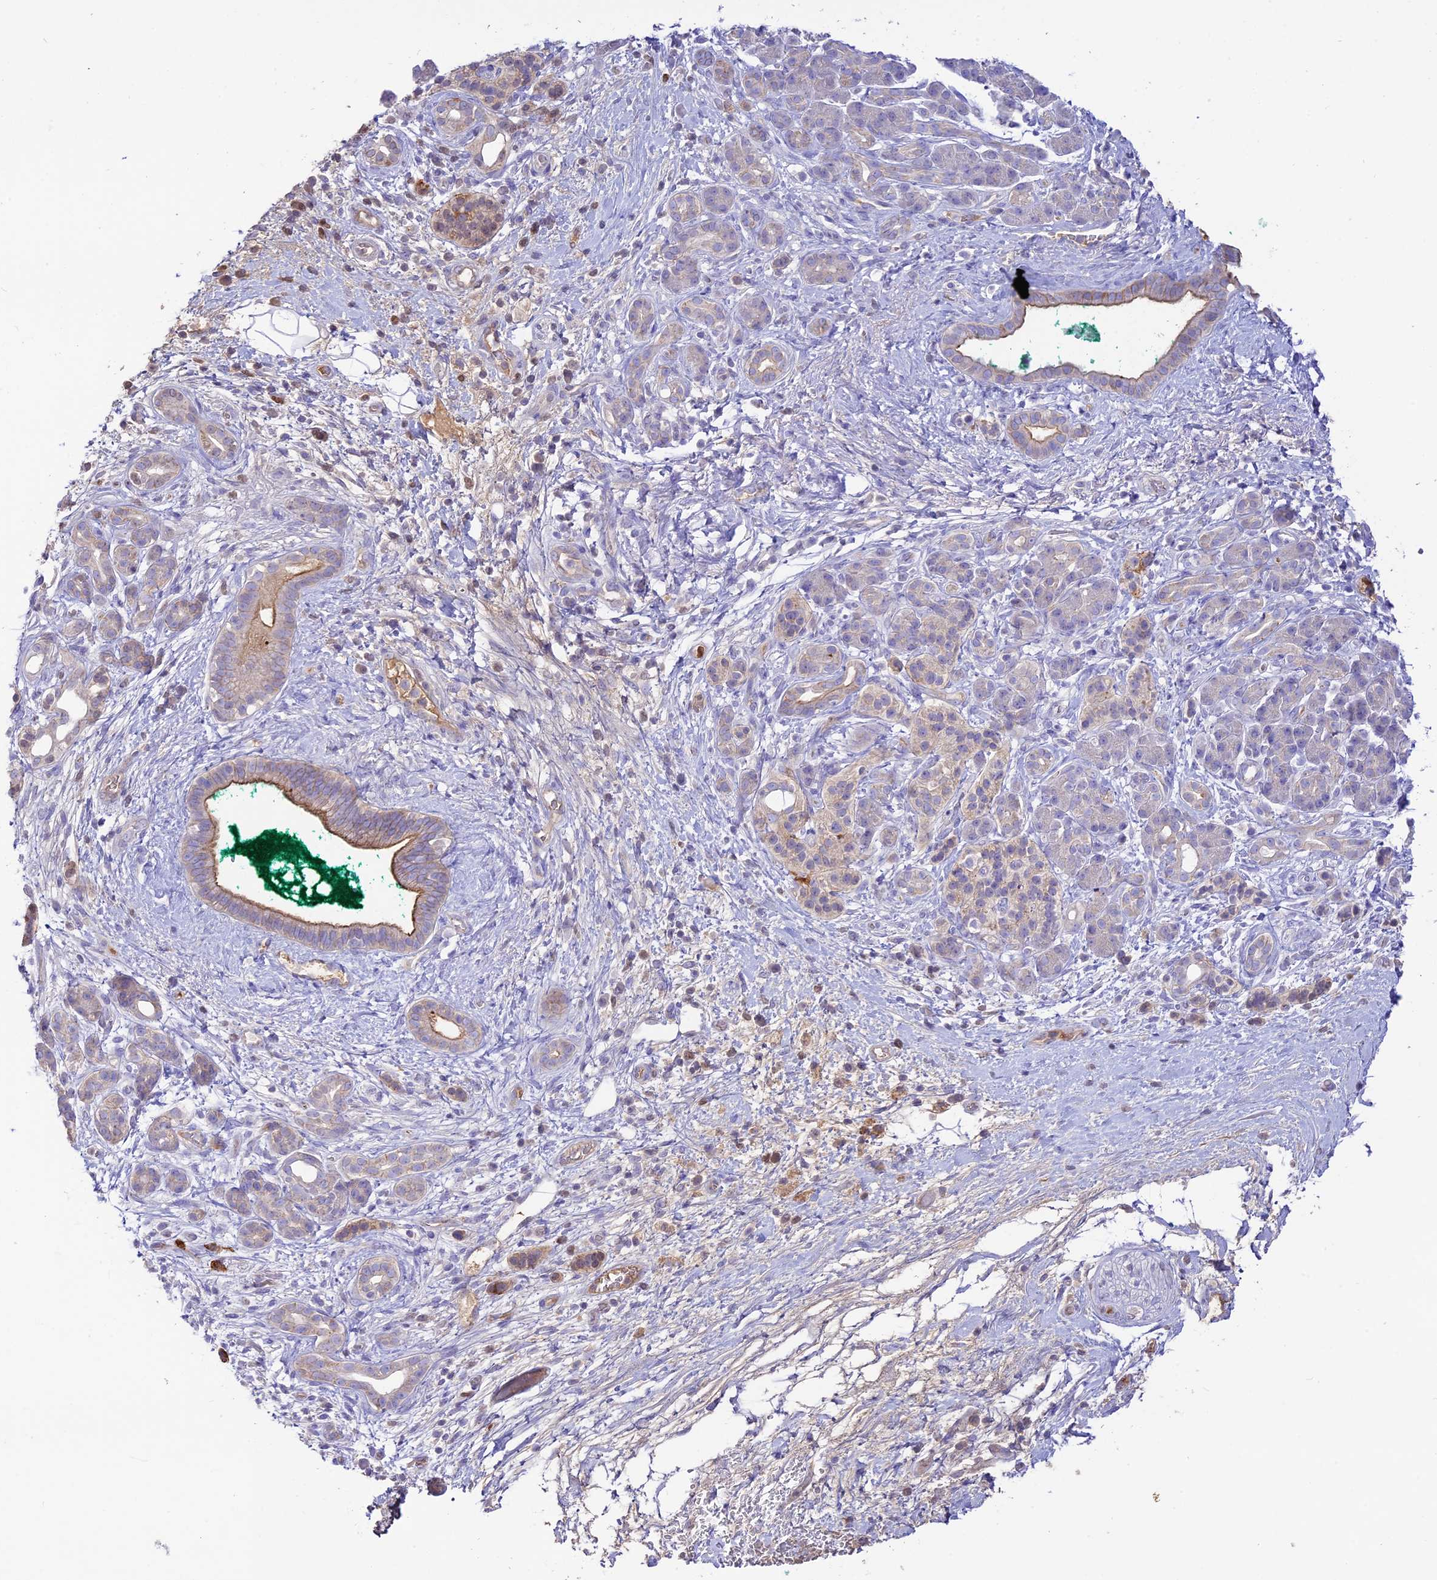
{"staining": {"intensity": "moderate", "quantity": "<25%", "location": "cytoplasmic/membranous"}, "tissue": "pancreatic cancer", "cell_type": "Tumor cells", "image_type": "cancer", "snomed": [{"axis": "morphology", "description": "Adenocarcinoma, NOS"}, {"axis": "topography", "description": "Pancreas"}], "caption": "DAB immunohistochemical staining of adenocarcinoma (pancreatic) shows moderate cytoplasmic/membranous protein positivity in about <25% of tumor cells. (brown staining indicates protein expression, while blue staining denotes nuclei).", "gene": "NLRP9", "patient": {"sex": "male", "age": 78}}